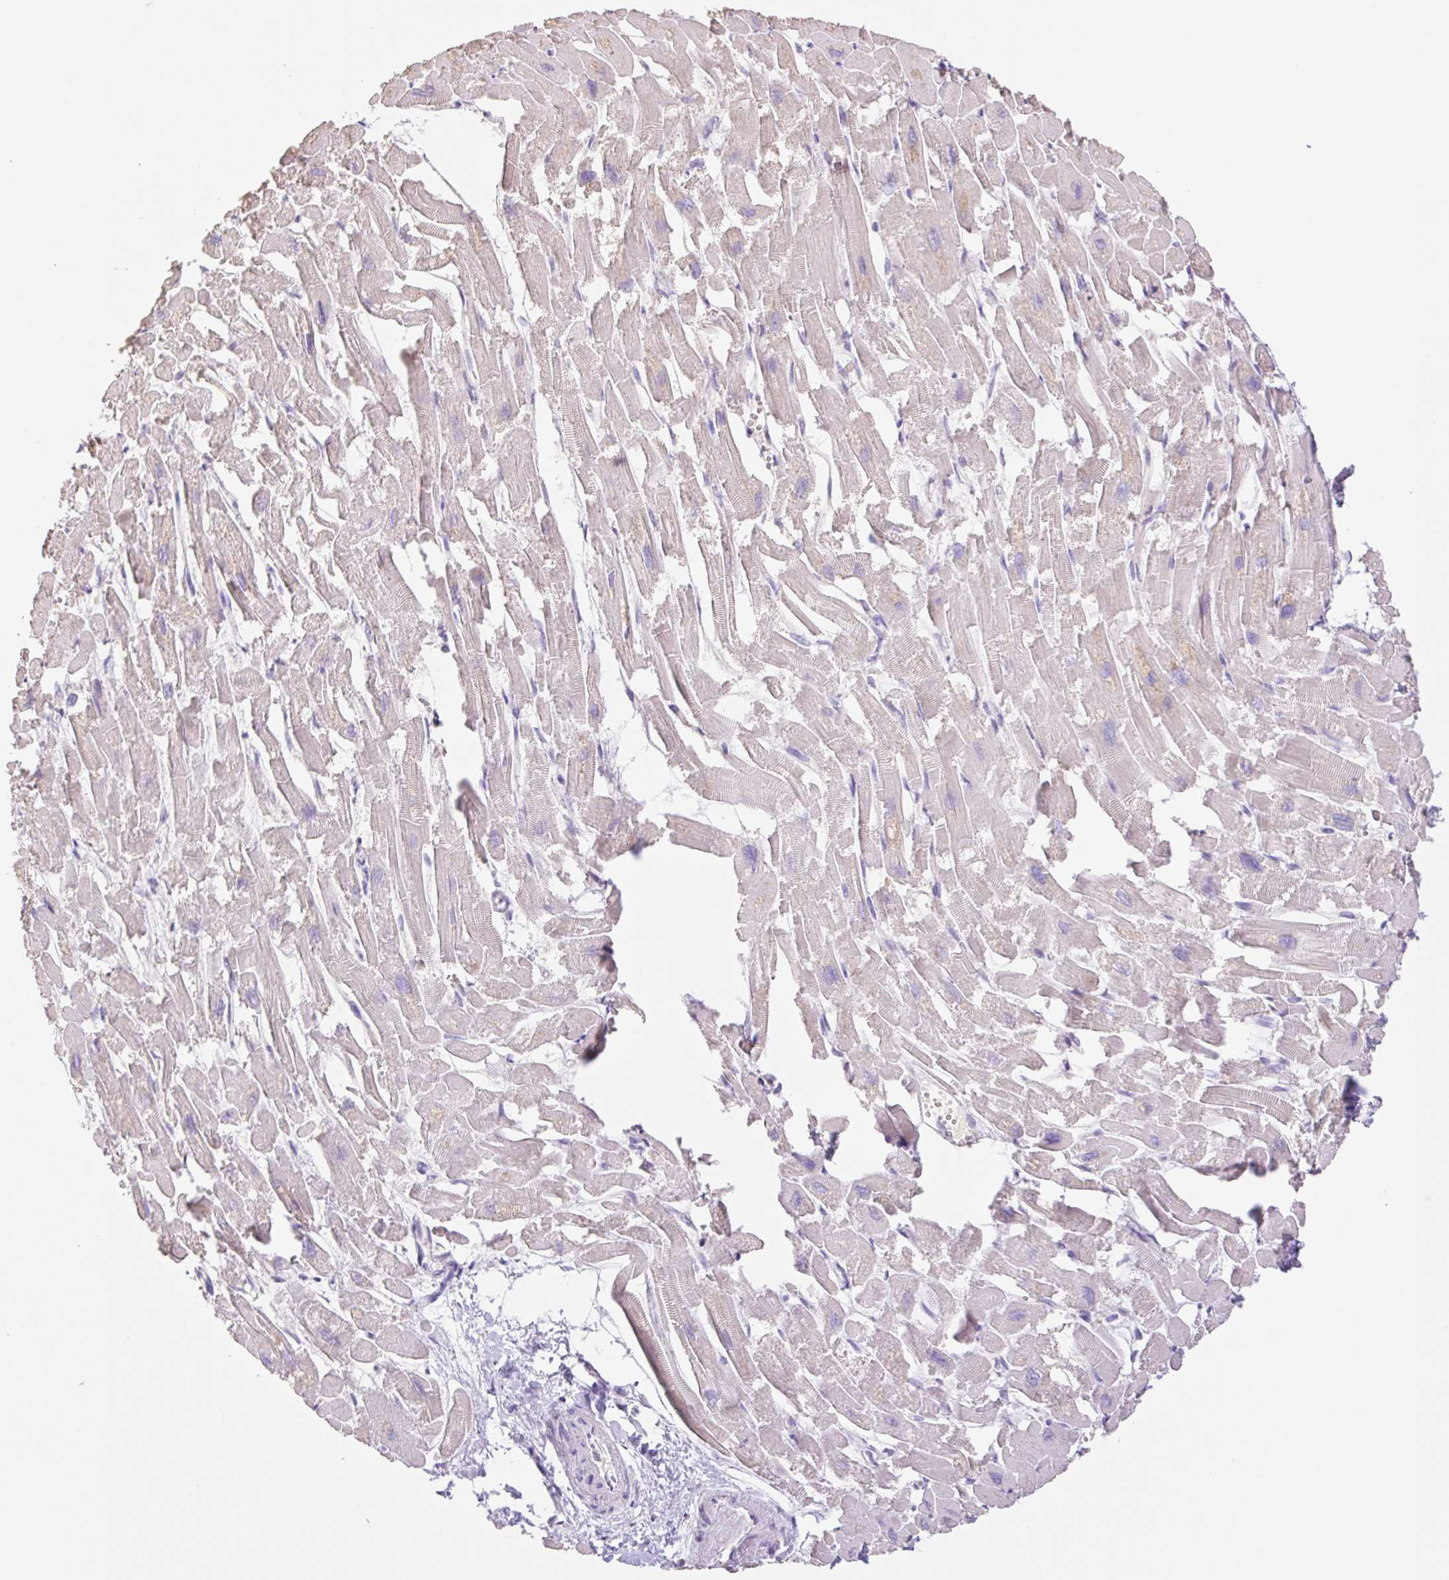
{"staining": {"intensity": "weak", "quantity": "25%-75%", "location": "cytoplasmic/membranous"}, "tissue": "heart muscle", "cell_type": "Cardiomyocytes", "image_type": "normal", "snomed": [{"axis": "morphology", "description": "Normal tissue, NOS"}, {"axis": "topography", "description": "Heart"}], "caption": "Immunohistochemical staining of normal human heart muscle exhibits 25%-75% levels of weak cytoplasmic/membranous protein expression in about 25%-75% of cardiomyocytes.", "gene": "COPZ2", "patient": {"sex": "male", "age": 54}}